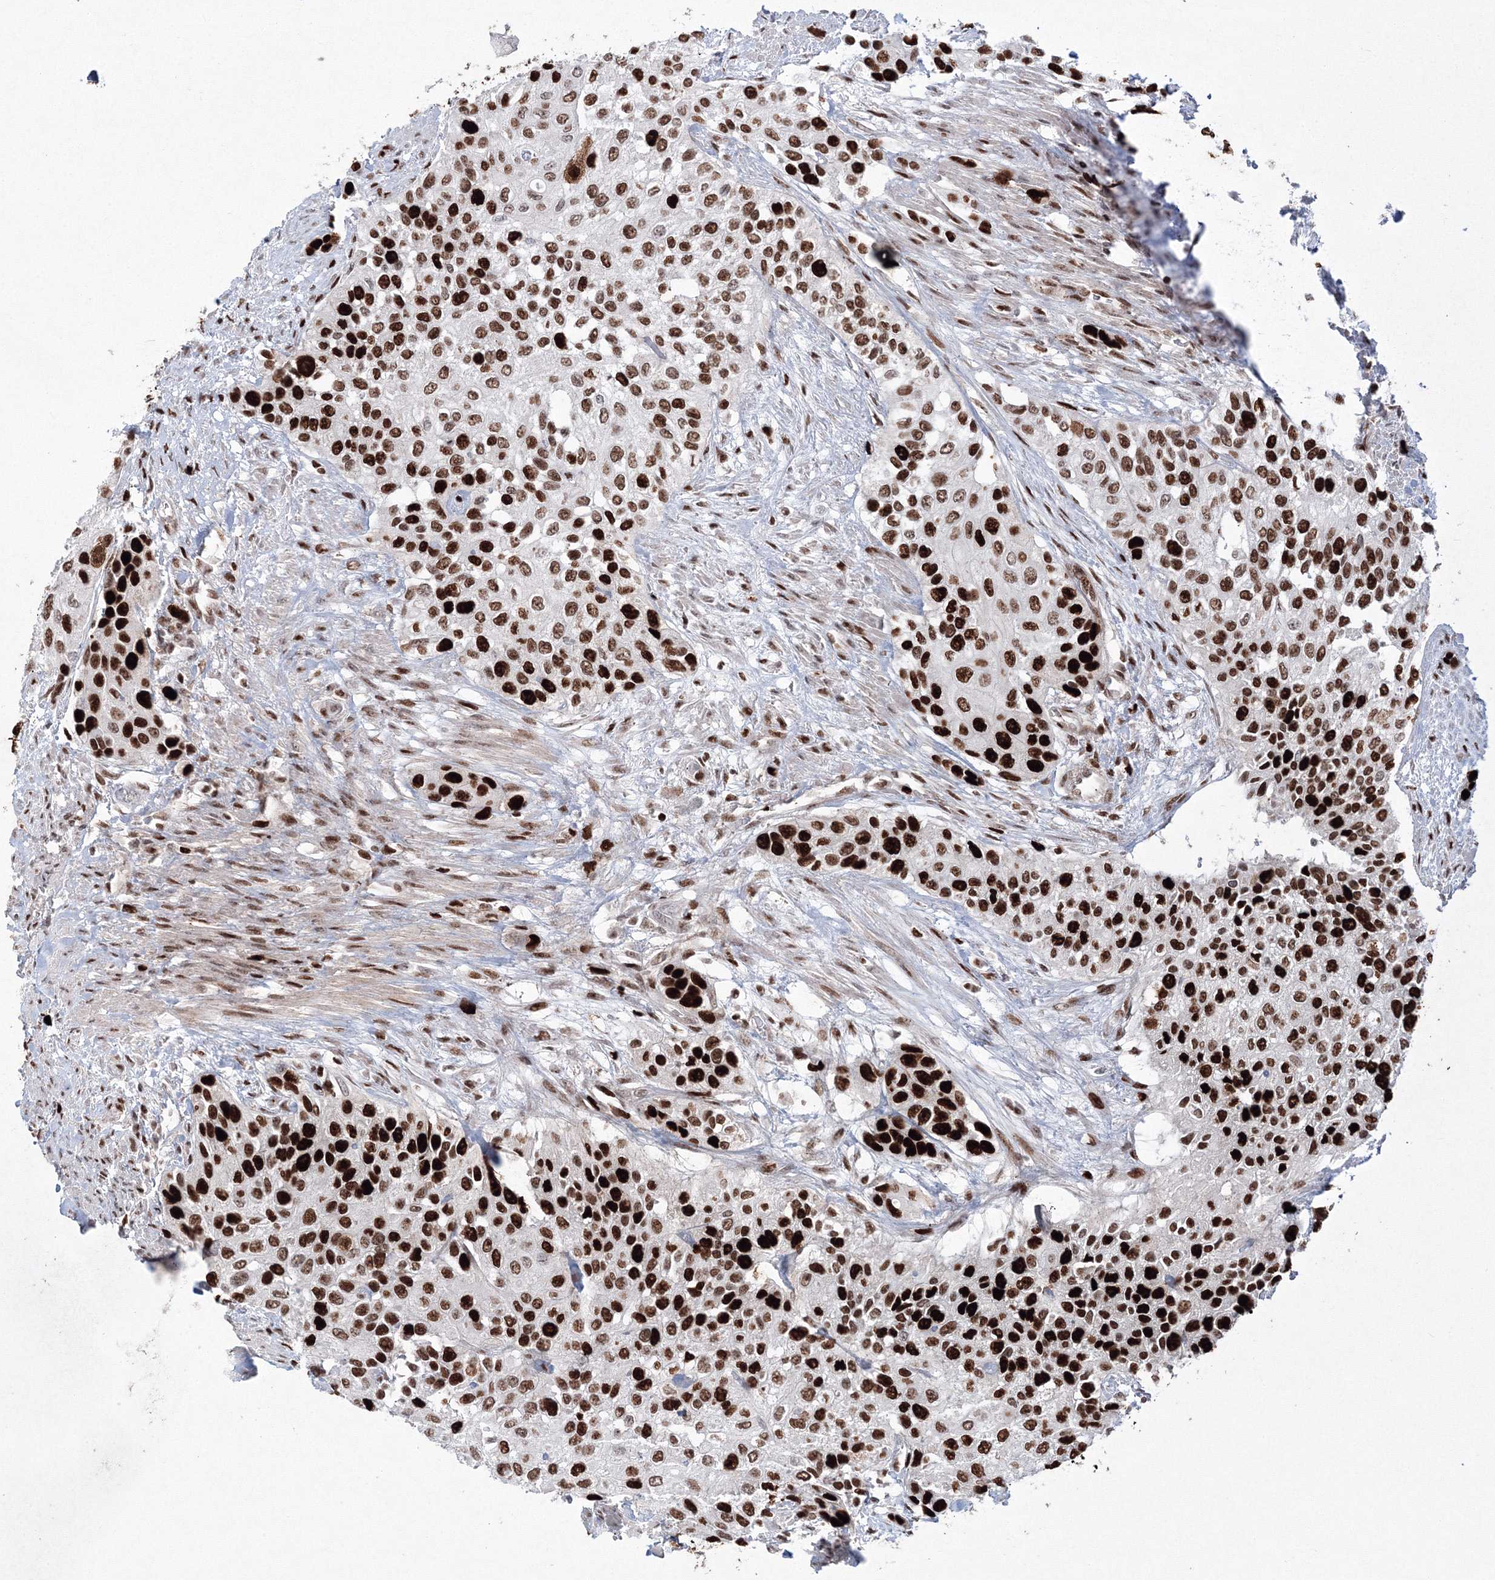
{"staining": {"intensity": "strong", "quantity": ">75%", "location": "nuclear"}, "tissue": "urothelial cancer", "cell_type": "Tumor cells", "image_type": "cancer", "snomed": [{"axis": "morphology", "description": "Normal tissue, NOS"}, {"axis": "morphology", "description": "Urothelial carcinoma, High grade"}, {"axis": "topography", "description": "Vascular tissue"}, {"axis": "topography", "description": "Urinary bladder"}], "caption": "DAB immunohistochemical staining of urothelial cancer demonstrates strong nuclear protein staining in approximately >75% of tumor cells.", "gene": "LIG1", "patient": {"sex": "female", "age": 56}}